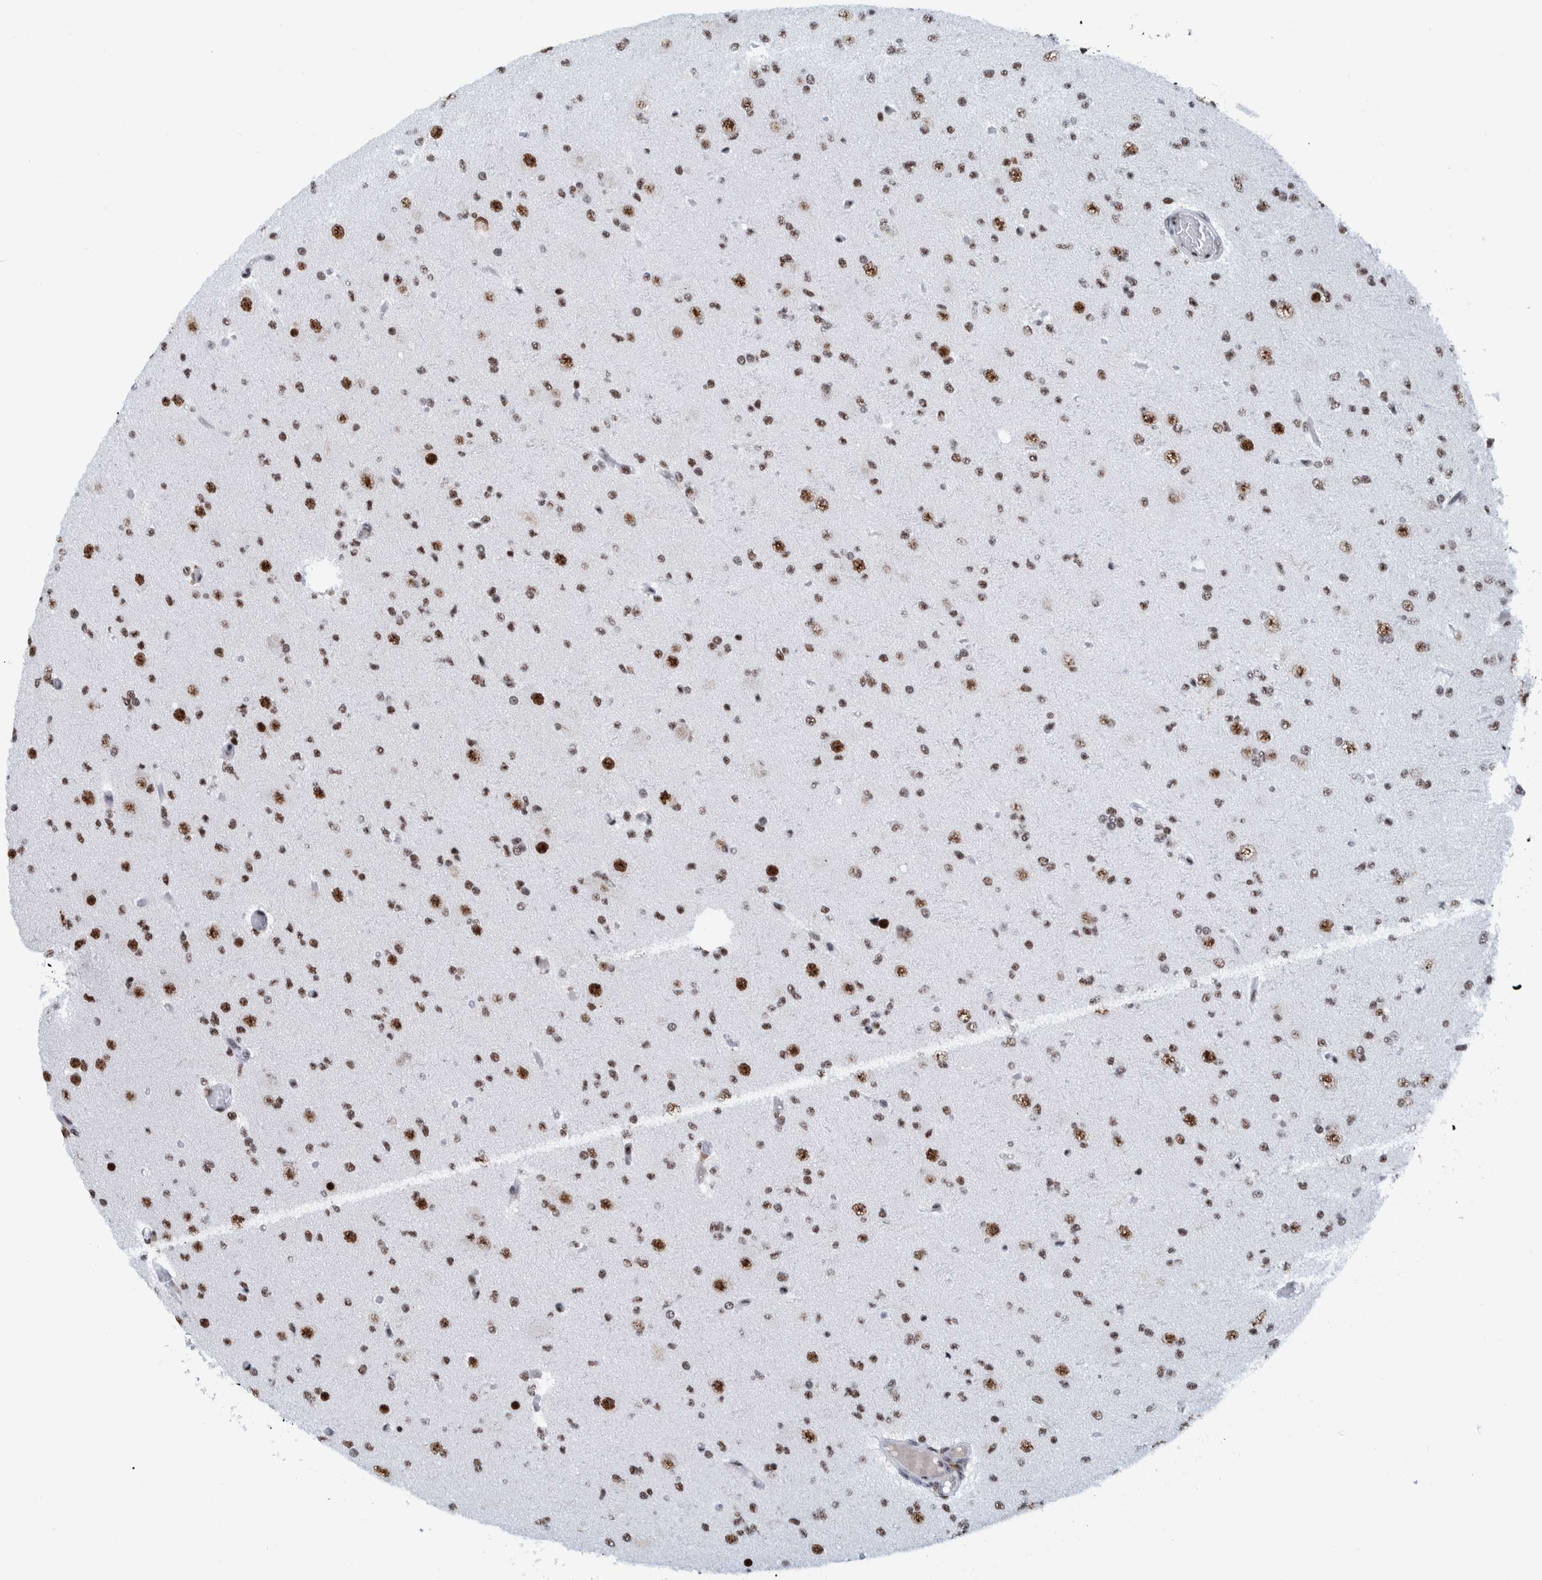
{"staining": {"intensity": "moderate", "quantity": ">75%", "location": "nuclear"}, "tissue": "glioma", "cell_type": "Tumor cells", "image_type": "cancer", "snomed": [{"axis": "morphology", "description": "Glioma, malignant, Low grade"}, {"axis": "topography", "description": "Brain"}], "caption": "A medium amount of moderate nuclear expression is appreciated in about >75% of tumor cells in malignant low-grade glioma tissue.", "gene": "EFTUD2", "patient": {"sex": "female", "age": 22}}